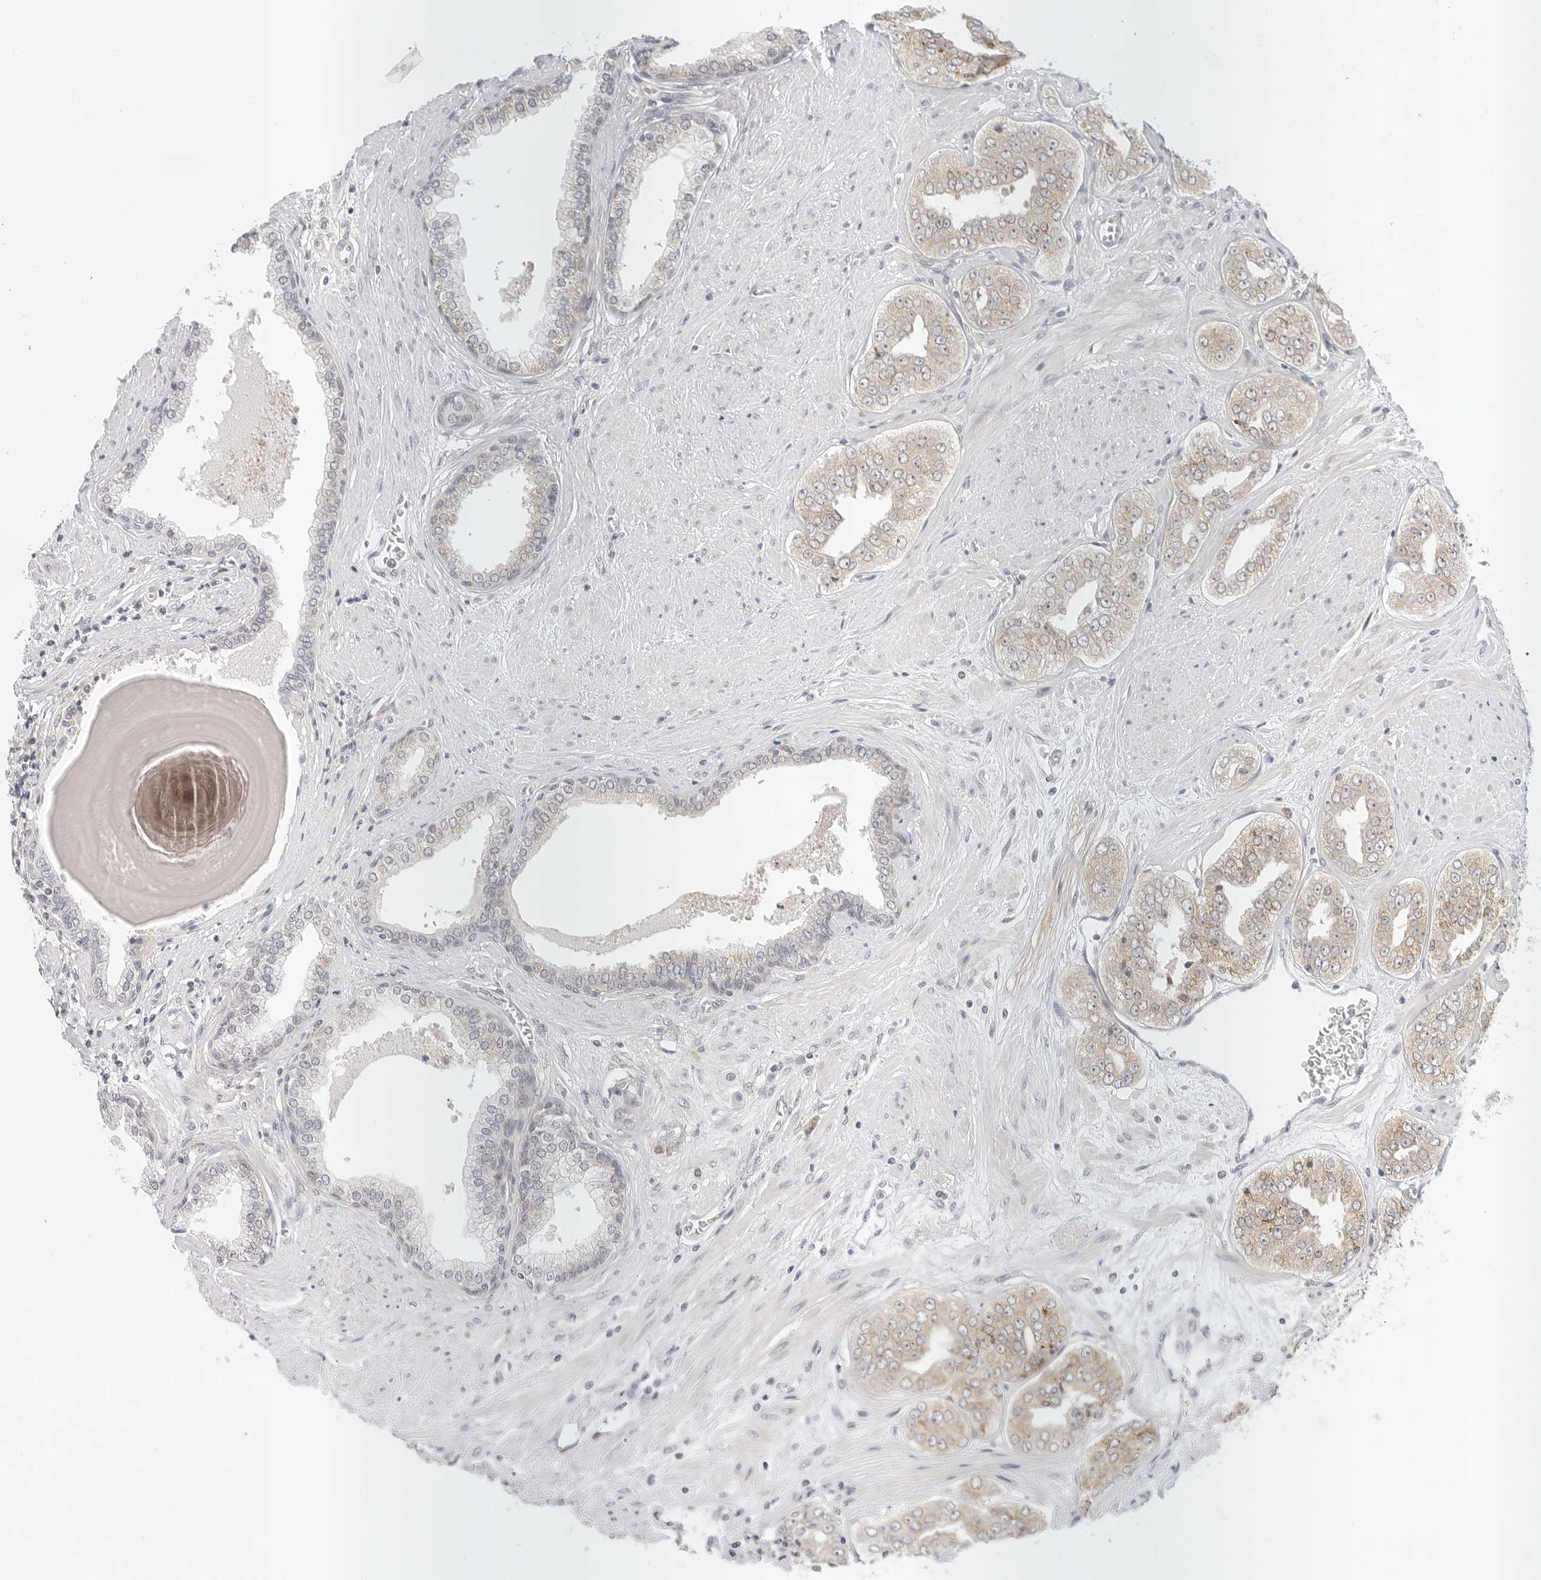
{"staining": {"intensity": "moderate", "quantity": "25%-75%", "location": "cytoplasmic/membranous"}, "tissue": "prostate cancer", "cell_type": "Tumor cells", "image_type": "cancer", "snomed": [{"axis": "morphology", "description": "Adenocarcinoma, High grade"}, {"axis": "topography", "description": "Prostate"}], "caption": "Protein staining of prostate adenocarcinoma (high-grade) tissue demonstrates moderate cytoplasmic/membranous expression in about 25%-75% of tumor cells.", "gene": "TCP1", "patient": {"sex": "male", "age": 71}}